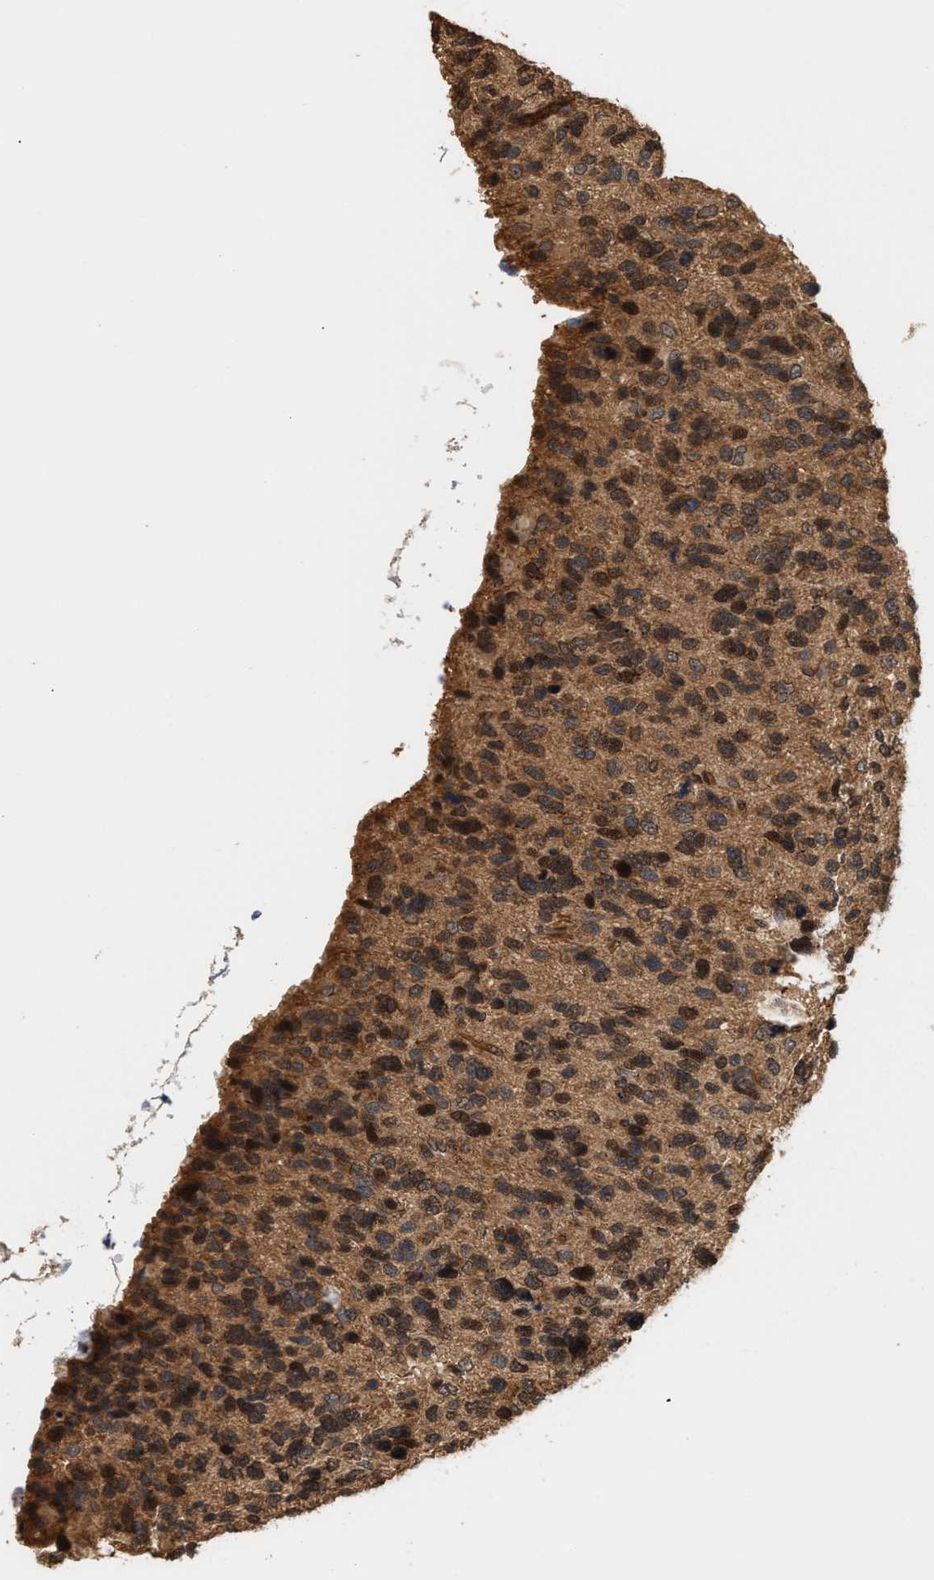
{"staining": {"intensity": "moderate", "quantity": ">75%", "location": "nuclear"}, "tissue": "glioma", "cell_type": "Tumor cells", "image_type": "cancer", "snomed": [{"axis": "morphology", "description": "Glioma, malignant, High grade"}, {"axis": "topography", "description": "Brain"}], "caption": "DAB (3,3'-diaminobenzidine) immunohistochemical staining of glioma displays moderate nuclear protein expression in about >75% of tumor cells. Using DAB (3,3'-diaminobenzidine) (brown) and hematoxylin (blue) stains, captured at high magnification using brightfield microscopy.", "gene": "ABHD5", "patient": {"sex": "female", "age": 58}}